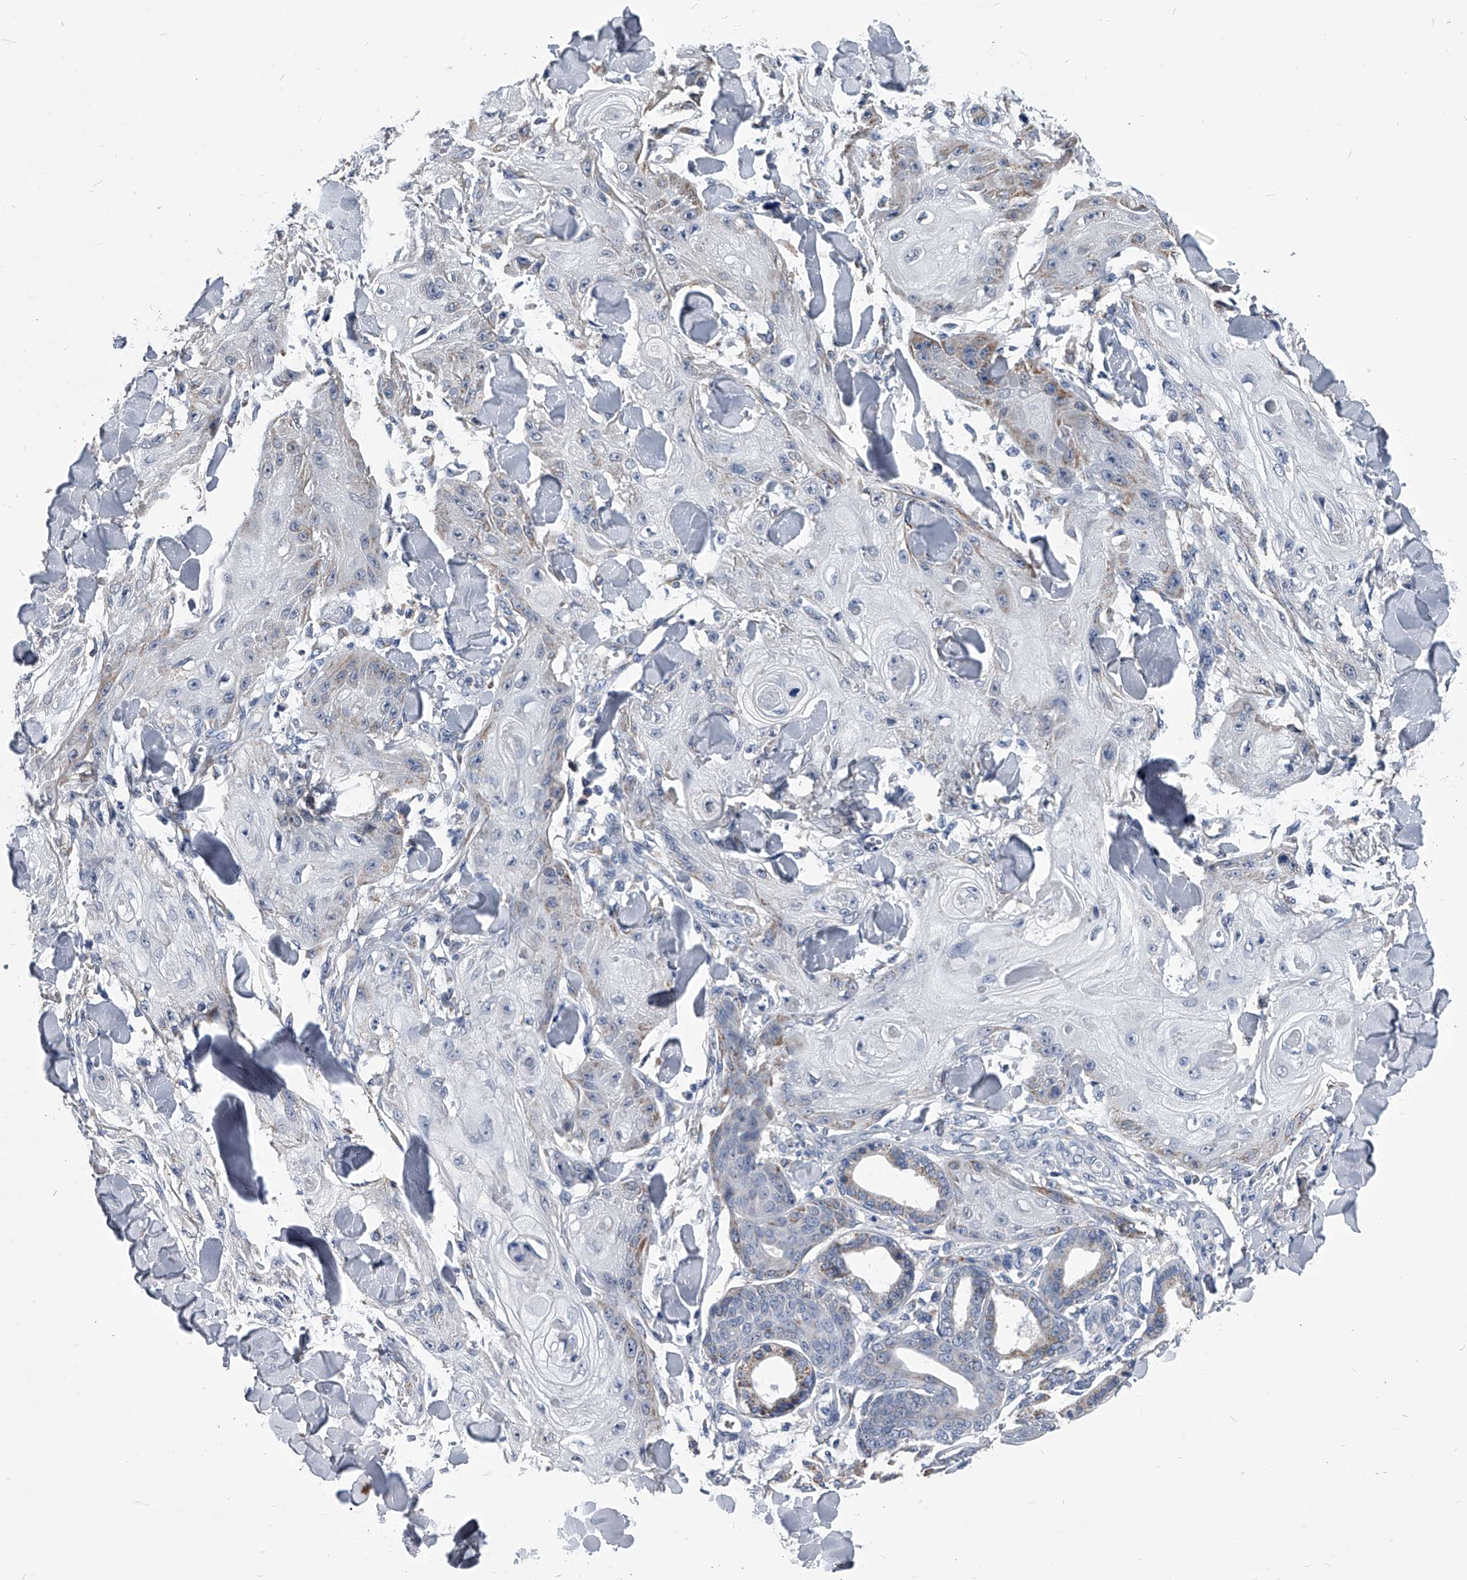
{"staining": {"intensity": "weak", "quantity": "<25%", "location": "cytoplasmic/membranous"}, "tissue": "skin cancer", "cell_type": "Tumor cells", "image_type": "cancer", "snomed": [{"axis": "morphology", "description": "Squamous cell carcinoma, NOS"}, {"axis": "topography", "description": "Skin"}], "caption": "DAB (3,3'-diaminobenzidine) immunohistochemical staining of skin squamous cell carcinoma shows no significant staining in tumor cells.", "gene": "OAT", "patient": {"sex": "male", "age": 74}}